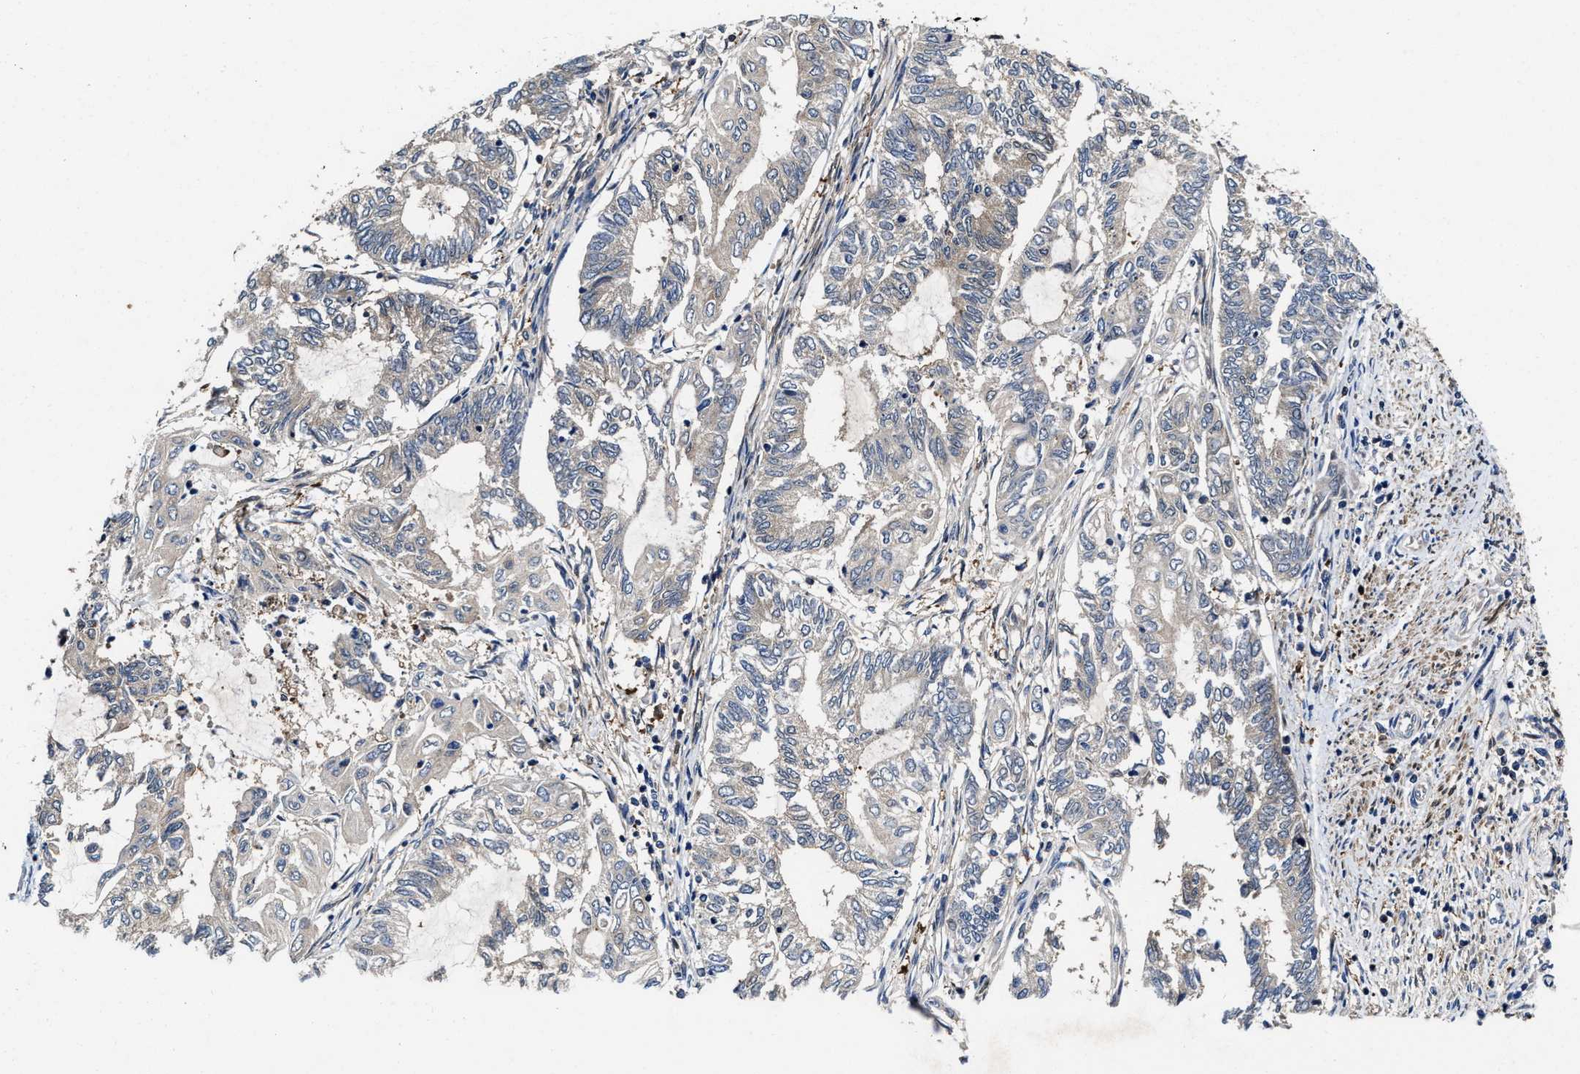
{"staining": {"intensity": "negative", "quantity": "none", "location": "none"}, "tissue": "endometrial cancer", "cell_type": "Tumor cells", "image_type": "cancer", "snomed": [{"axis": "morphology", "description": "Adenocarcinoma, NOS"}, {"axis": "topography", "description": "Uterus"}, {"axis": "topography", "description": "Endometrium"}], "caption": "Tumor cells are negative for brown protein staining in endometrial cancer.", "gene": "KIF12", "patient": {"sex": "female", "age": 70}}